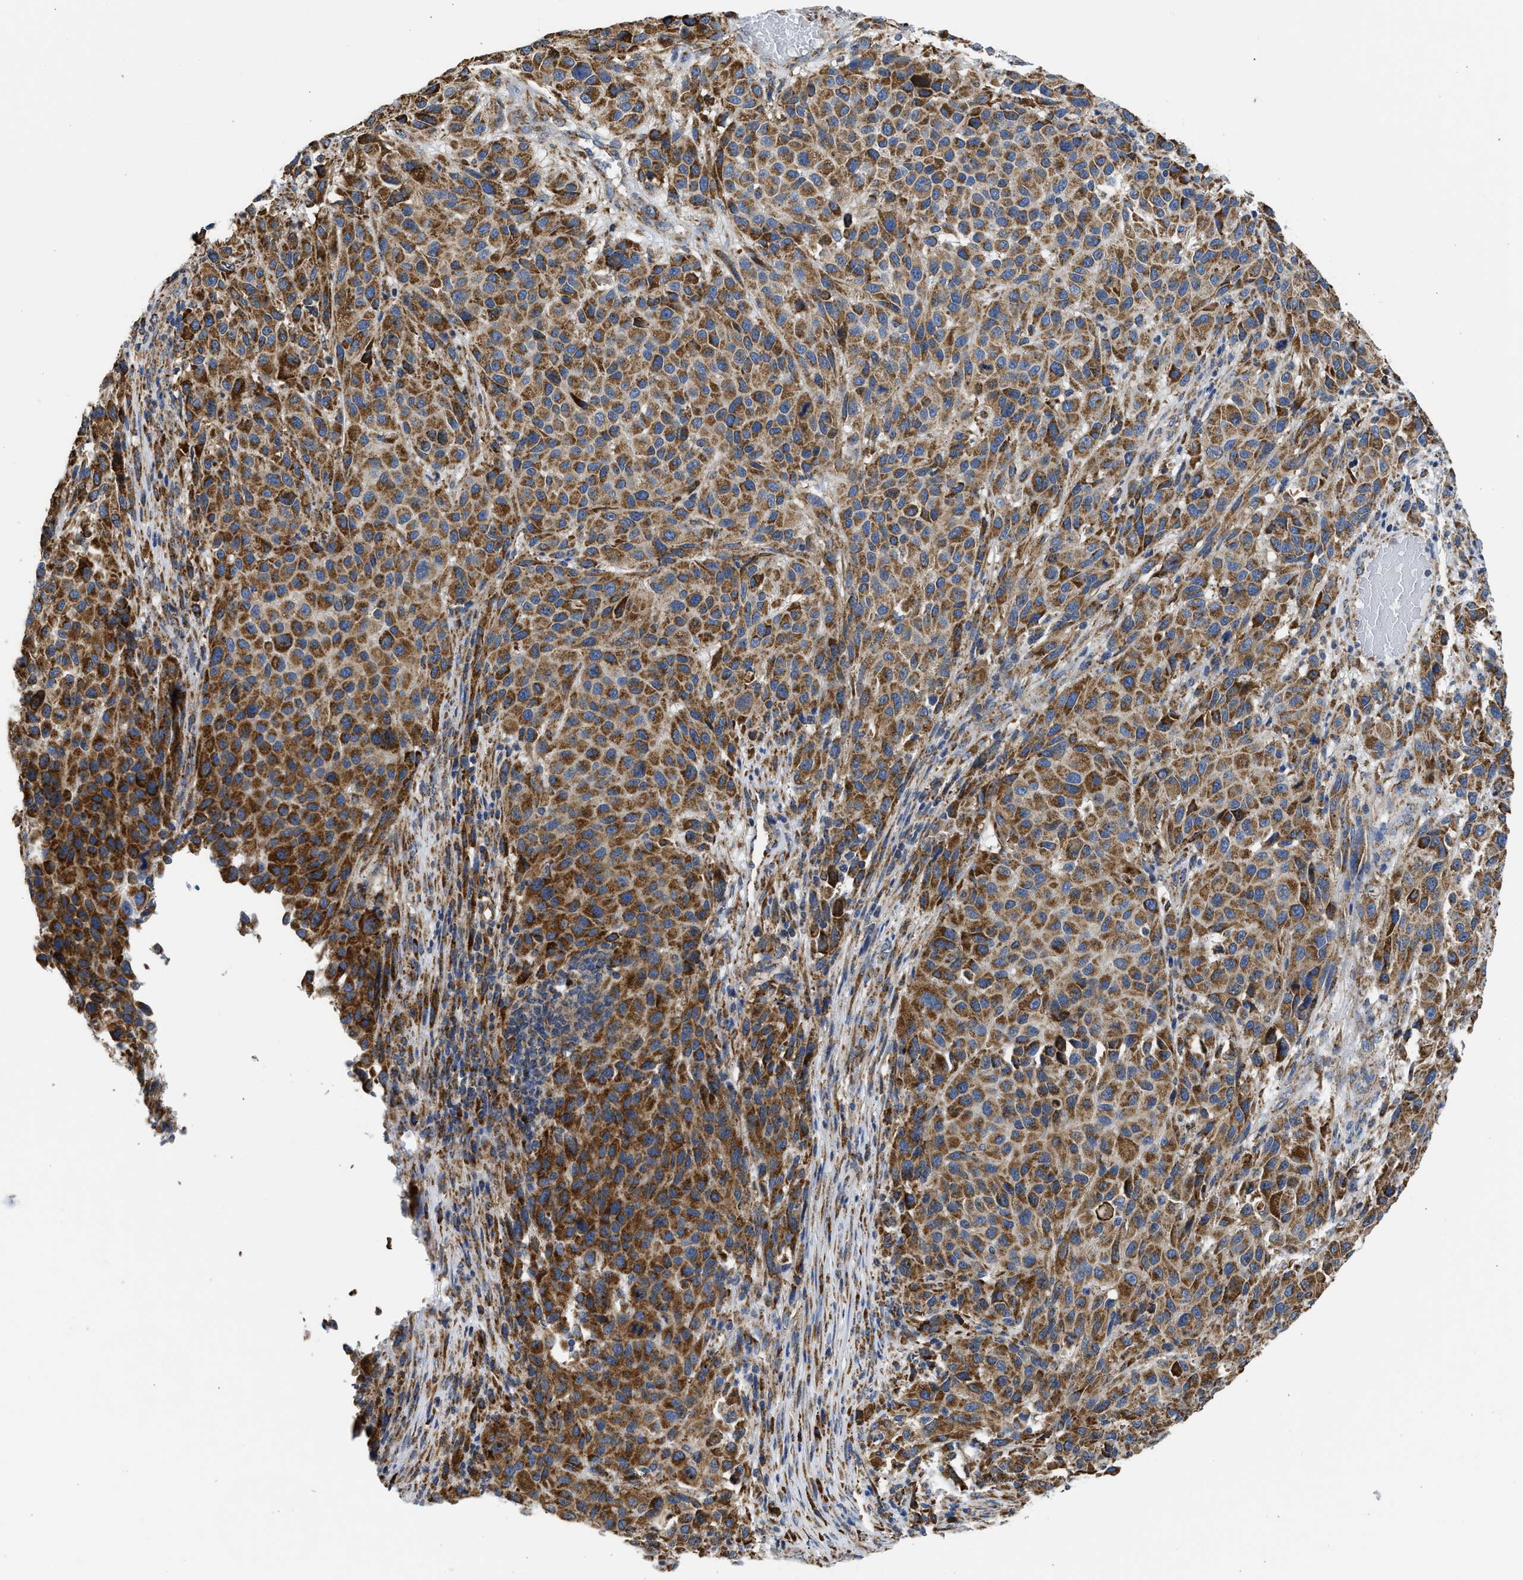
{"staining": {"intensity": "moderate", "quantity": ">75%", "location": "cytoplasmic/membranous"}, "tissue": "melanoma", "cell_type": "Tumor cells", "image_type": "cancer", "snomed": [{"axis": "morphology", "description": "Malignant melanoma, Metastatic site"}, {"axis": "topography", "description": "Lymph node"}], "caption": "Immunohistochemistry image of neoplastic tissue: malignant melanoma (metastatic site) stained using IHC displays medium levels of moderate protein expression localized specifically in the cytoplasmic/membranous of tumor cells, appearing as a cytoplasmic/membranous brown color.", "gene": "CYCS", "patient": {"sex": "male", "age": 61}}